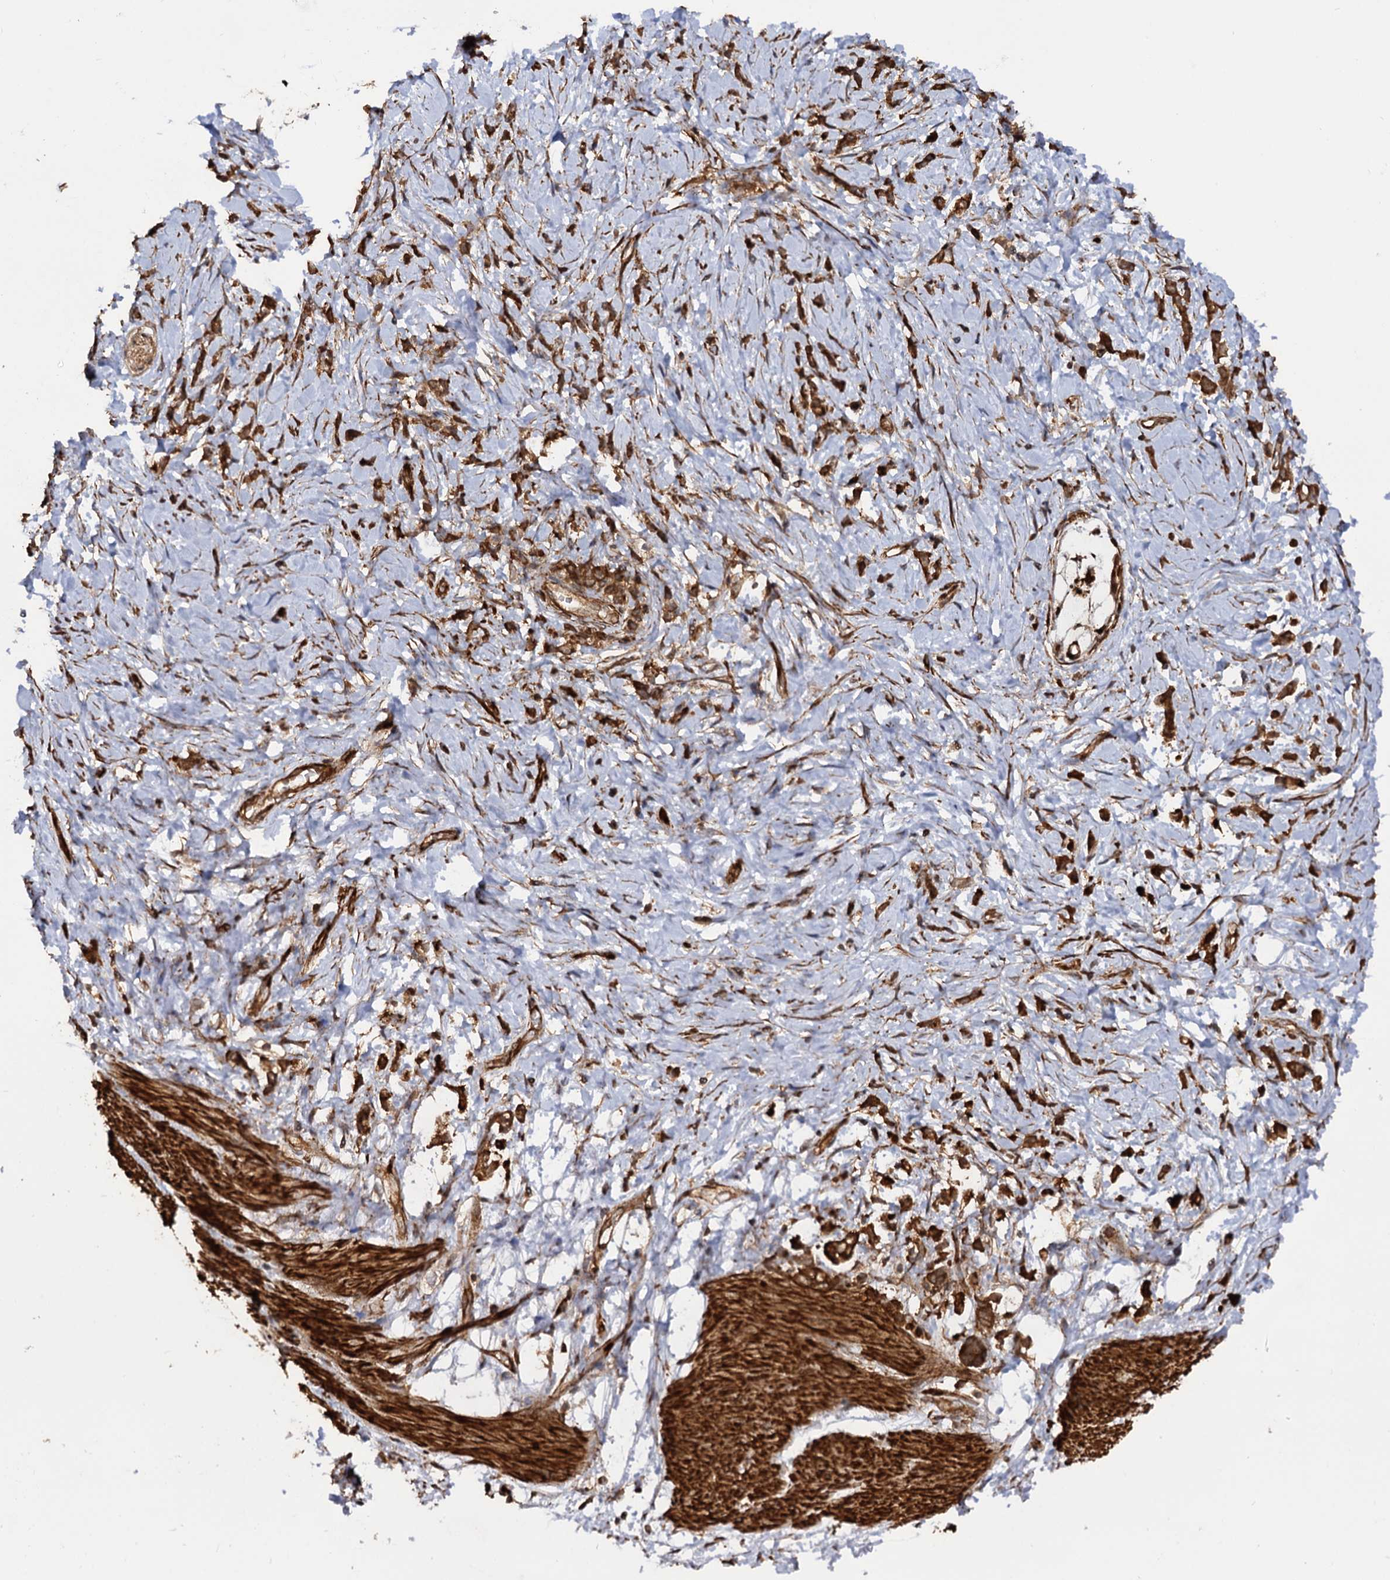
{"staining": {"intensity": "strong", "quantity": ">75%", "location": "cytoplasmic/membranous"}, "tissue": "stomach cancer", "cell_type": "Tumor cells", "image_type": "cancer", "snomed": [{"axis": "morphology", "description": "Adenocarcinoma, NOS"}, {"axis": "topography", "description": "Stomach"}], "caption": "Approximately >75% of tumor cells in stomach cancer (adenocarcinoma) demonstrate strong cytoplasmic/membranous protein staining as visualized by brown immunohistochemical staining.", "gene": "ATP8B4", "patient": {"sex": "female", "age": 60}}